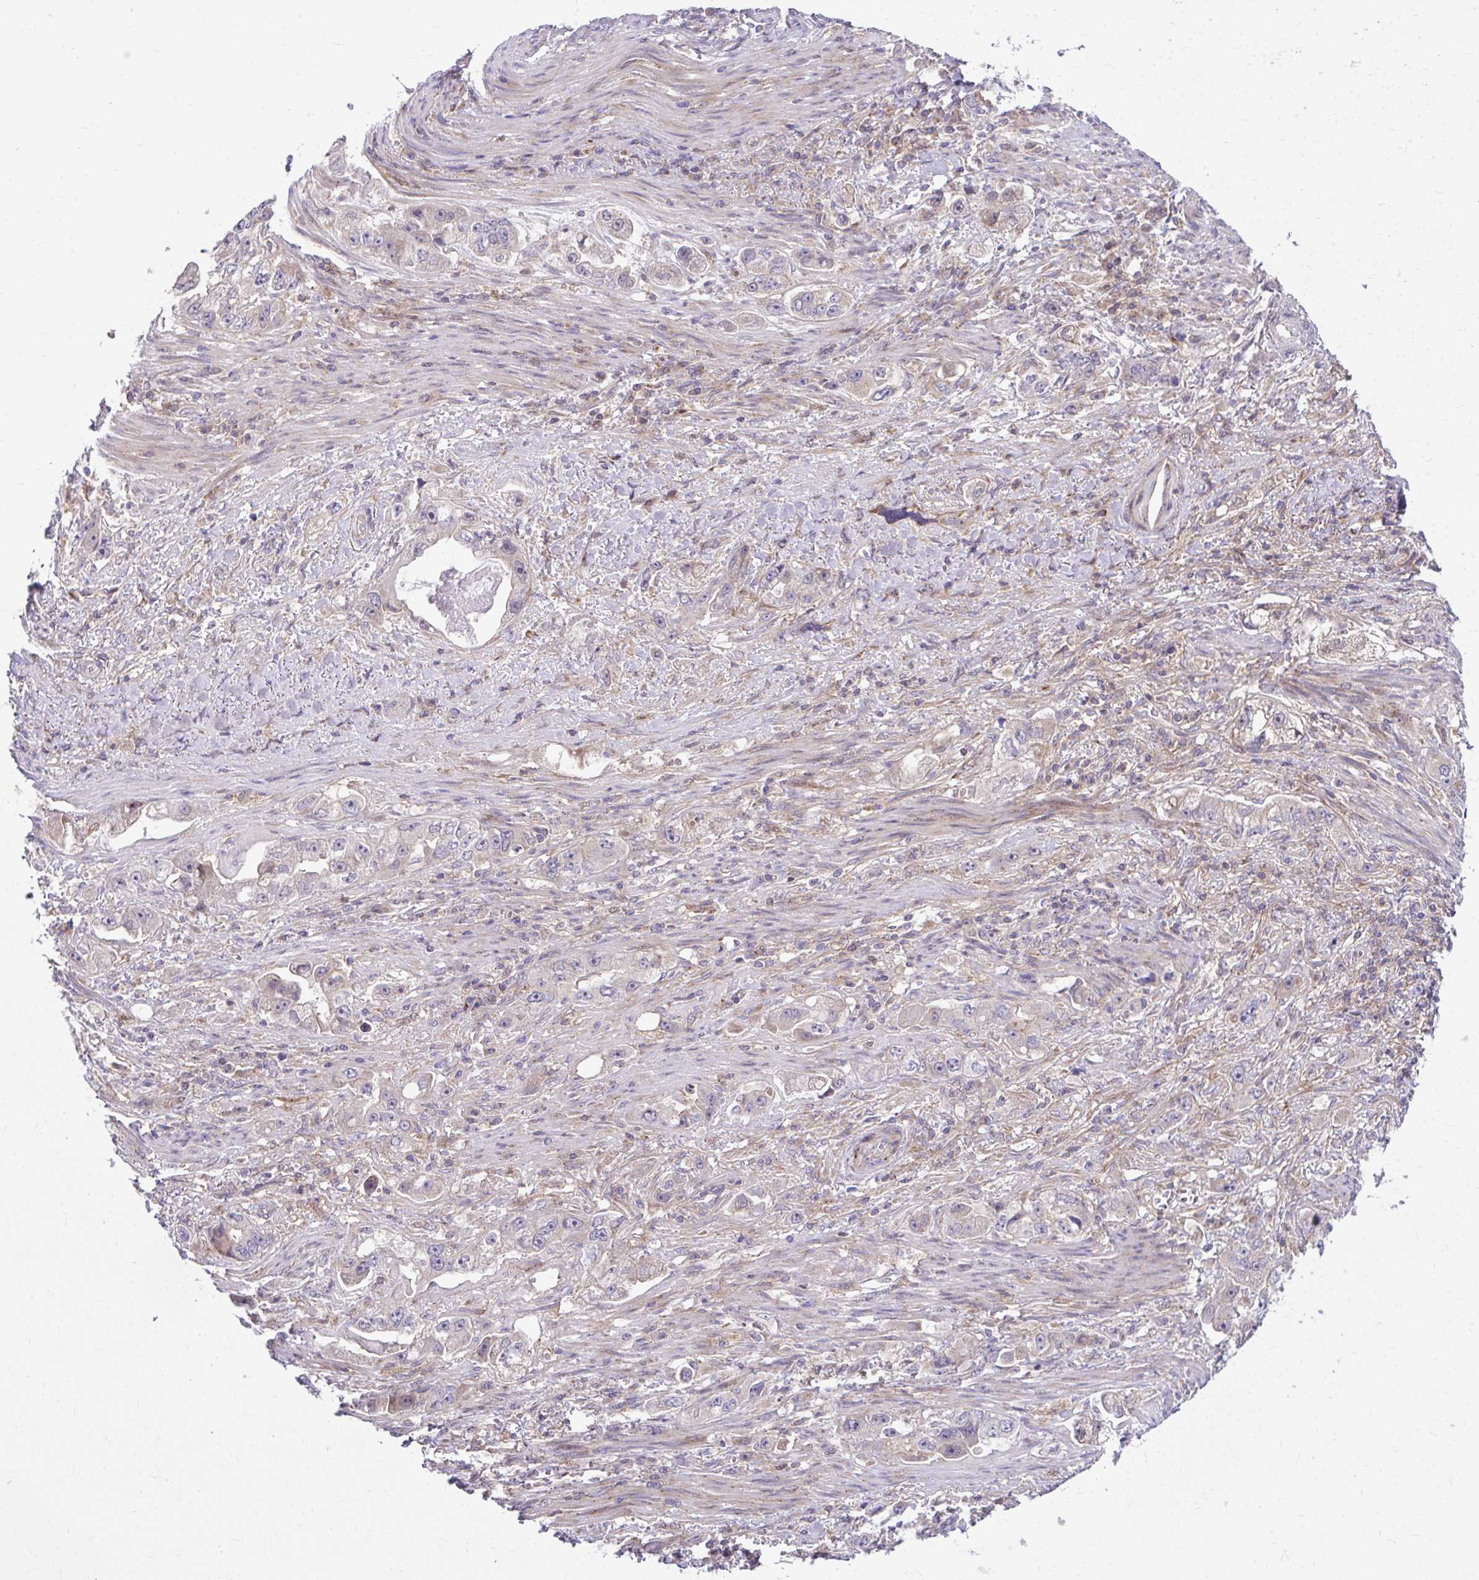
{"staining": {"intensity": "negative", "quantity": "none", "location": "none"}, "tissue": "stomach cancer", "cell_type": "Tumor cells", "image_type": "cancer", "snomed": [{"axis": "morphology", "description": "Adenocarcinoma, NOS"}, {"axis": "topography", "description": "Stomach, lower"}], "caption": "Tumor cells show no significant staining in stomach cancer.", "gene": "C16orf54", "patient": {"sex": "female", "age": 93}}